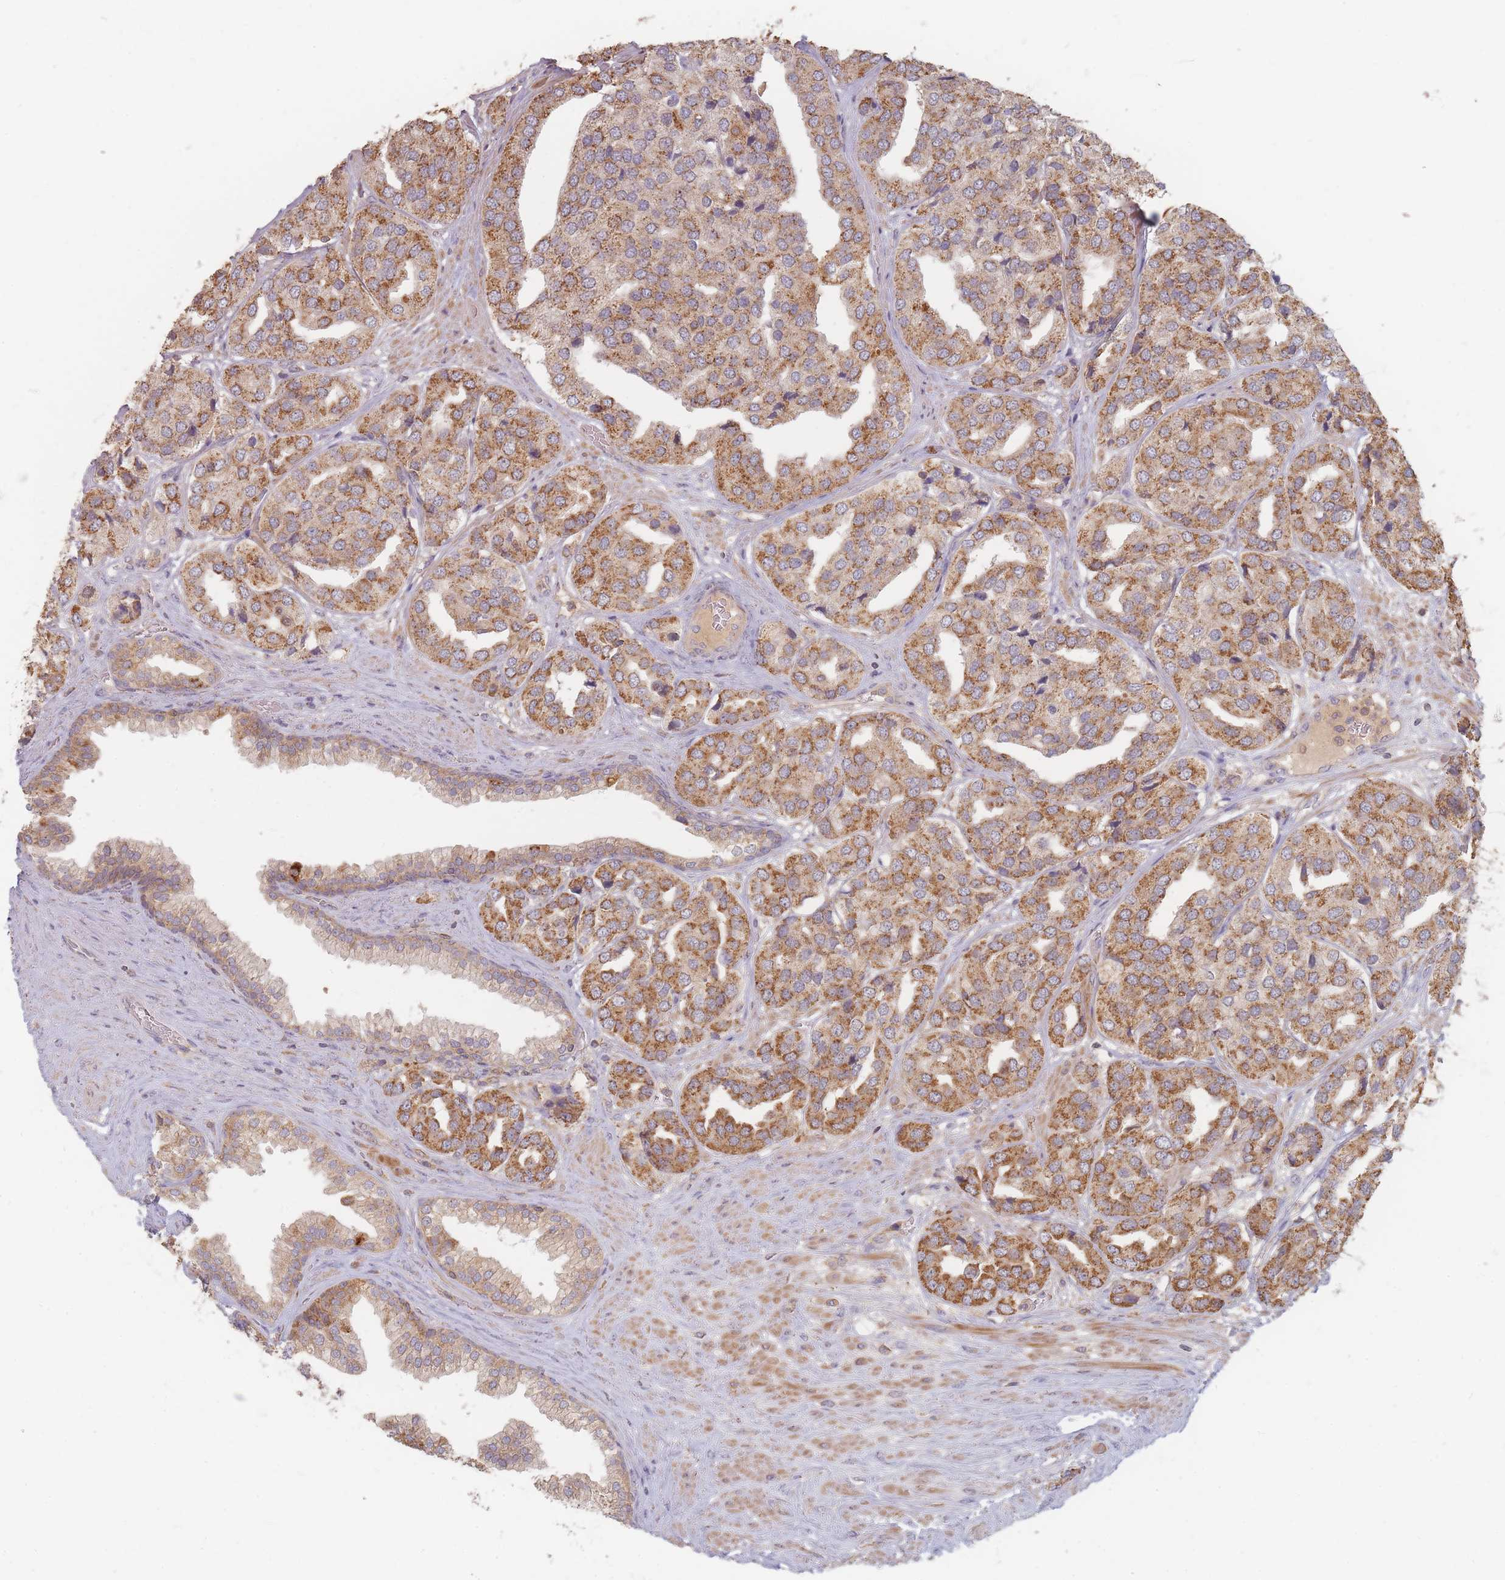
{"staining": {"intensity": "moderate", "quantity": ">75%", "location": "cytoplasmic/membranous"}, "tissue": "prostate cancer", "cell_type": "Tumor cells", "image_type": "cancer", "snomed": [{"axis": "morphology", "description": "Adenocarcinoma, High grade"}, {"axis": "topography", "description": "Prostate"}], "caption": "Prostate cancer tissue demonstrates moderate cytoplasmic/membranous staining in approximately >75% of tumor cells, visualized by immunohistochemistry. The staining is performed using DAB (3,3'-diaminobenzidine) brown chromogen to label protein expression. The nuclei are counter-stained blue using hematoxylin.", "gene": "SLC35F3", "patient": {"sex": "male", "age": 63}}